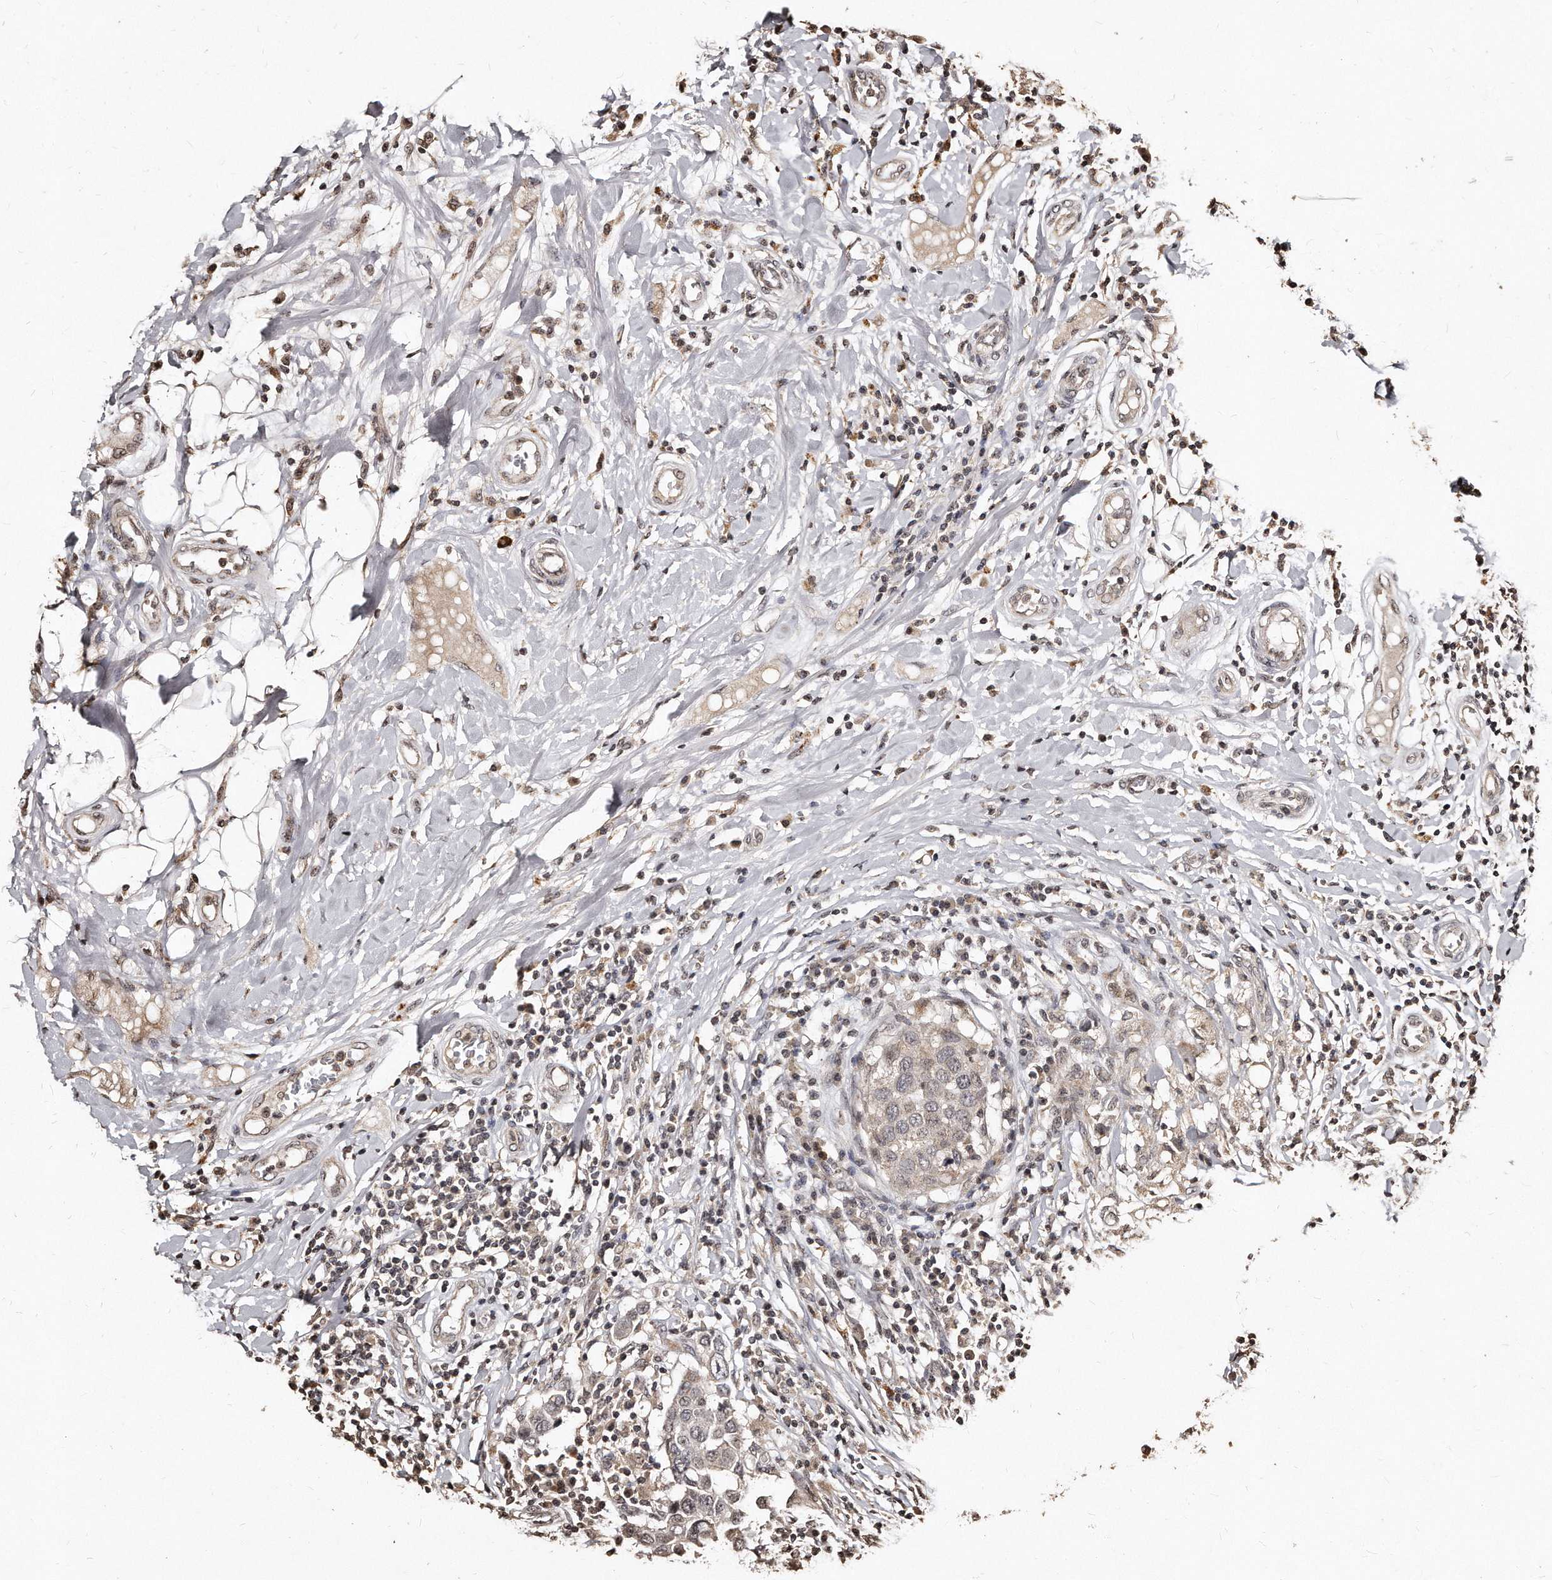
{"staining": {"intensity": "weak", "quantity": "<25%", "location": "cytoplasmic/membranous,nuclear"}, "tissue": "breast cancer", "cell_type": "Tumor cells", "image_type": "cancer", "snomed": [{"axis": "morphology", "description": "Duct carcinoma"}, {"axis": "topography", "description": "Breast"}], "caption": "A micrograph of human breast cancer is negative for staining in tumor cells. The staining is performed using DAB brown chromogen with nuclei counter-stained in using hematoxylin.", "gene": "TSHR", "patient": {"sex": "female", "age": 27}}